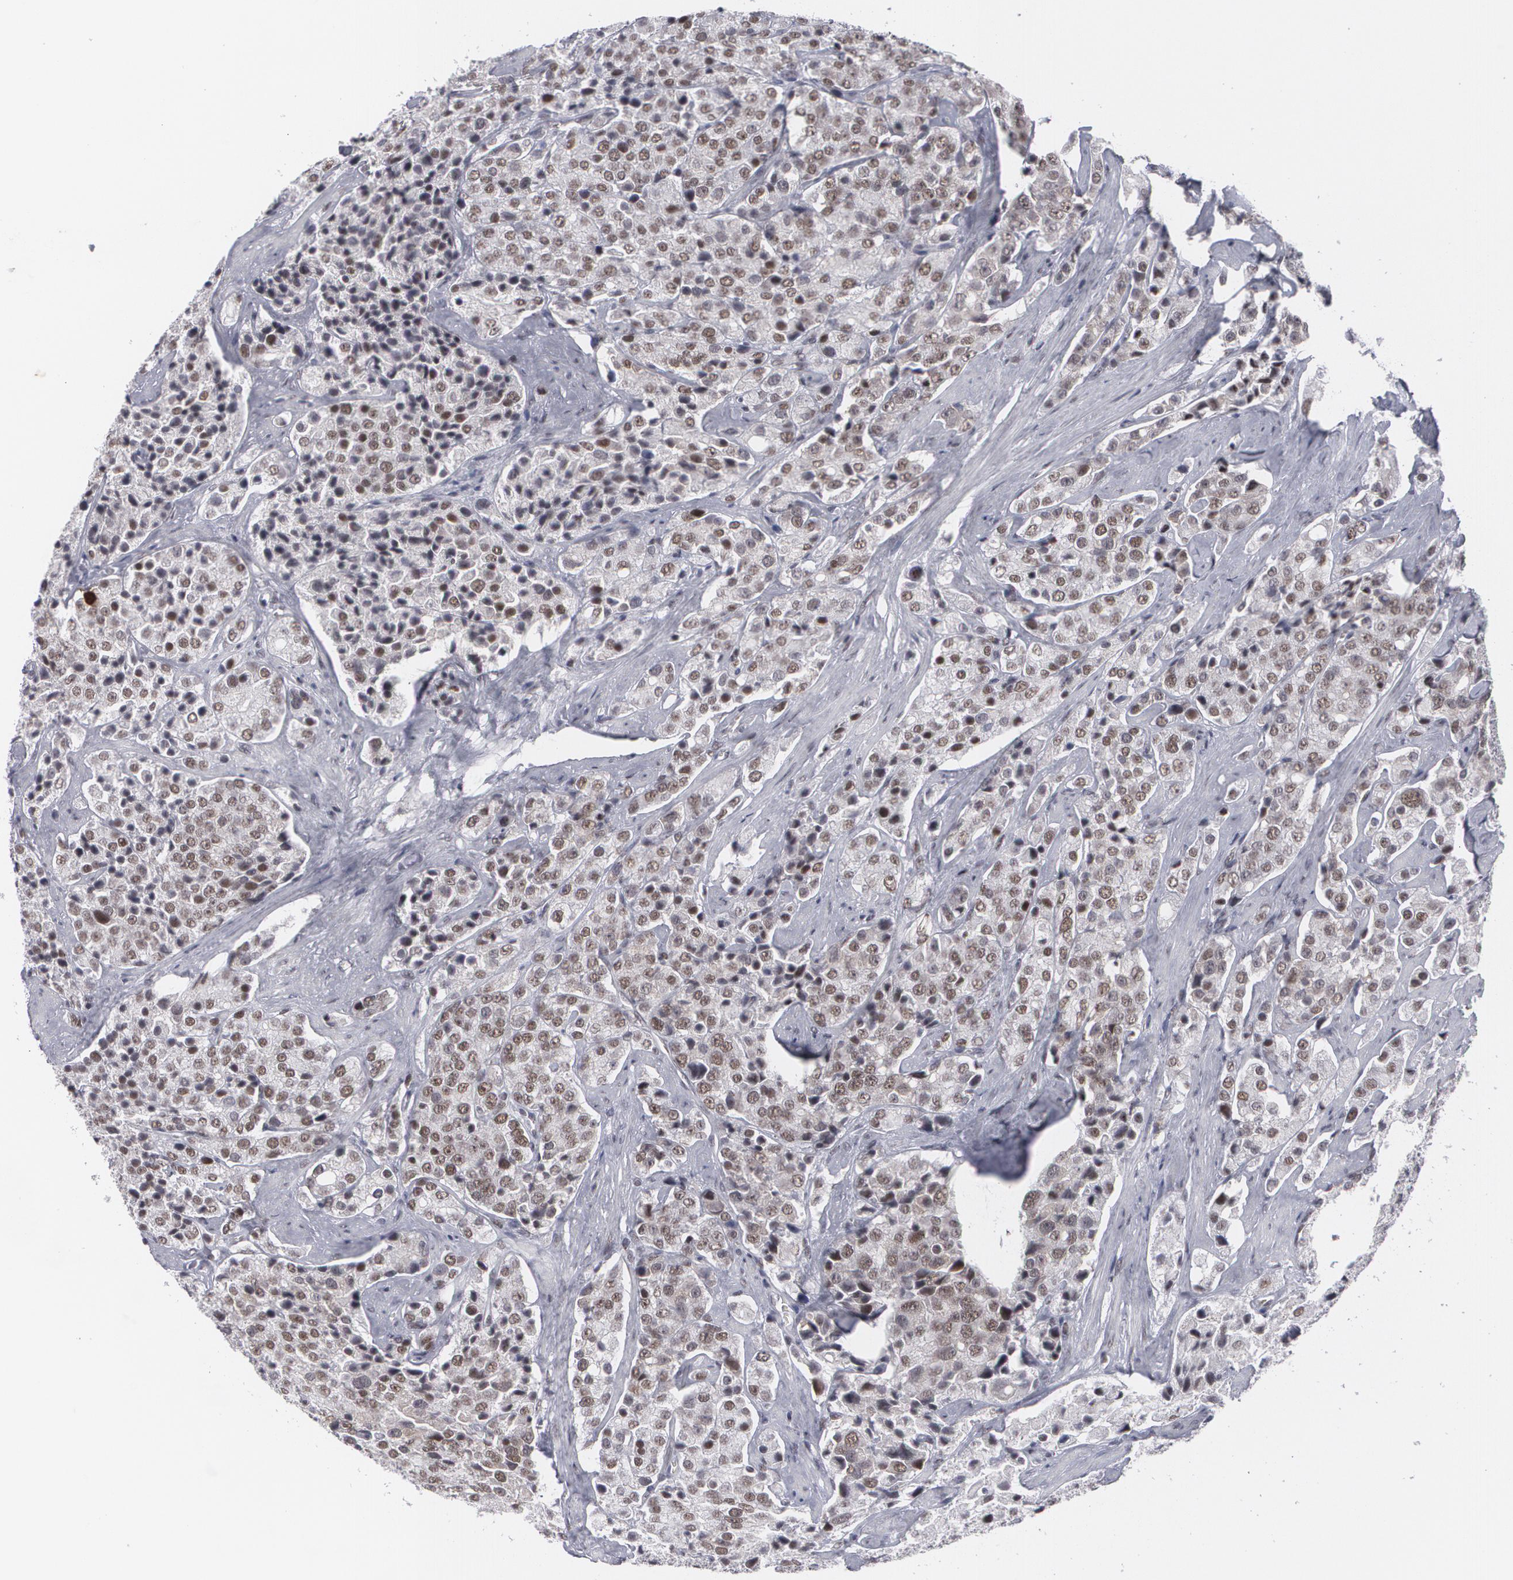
{"staining": {"intensity": "moderate", "quantity": "25%-75%", "location": "nuclear"}, "tissue": "prostate cancer", "cell_type": "Tumor cells", "image_type": "cancer", "snomed": [{"axis": "morphology", "description": "Adenocarcinoma, Medium grade"}, {"axis": "topography", "description": "Prostate"}], "caption": "A brown stain labels moderate nuclear positivity of a protein in human prostate cancer (medium-grade adenocarcinoma) tumor cells.", "gene": "MCL1", "patient": {"sex": "male", "age": 70}}